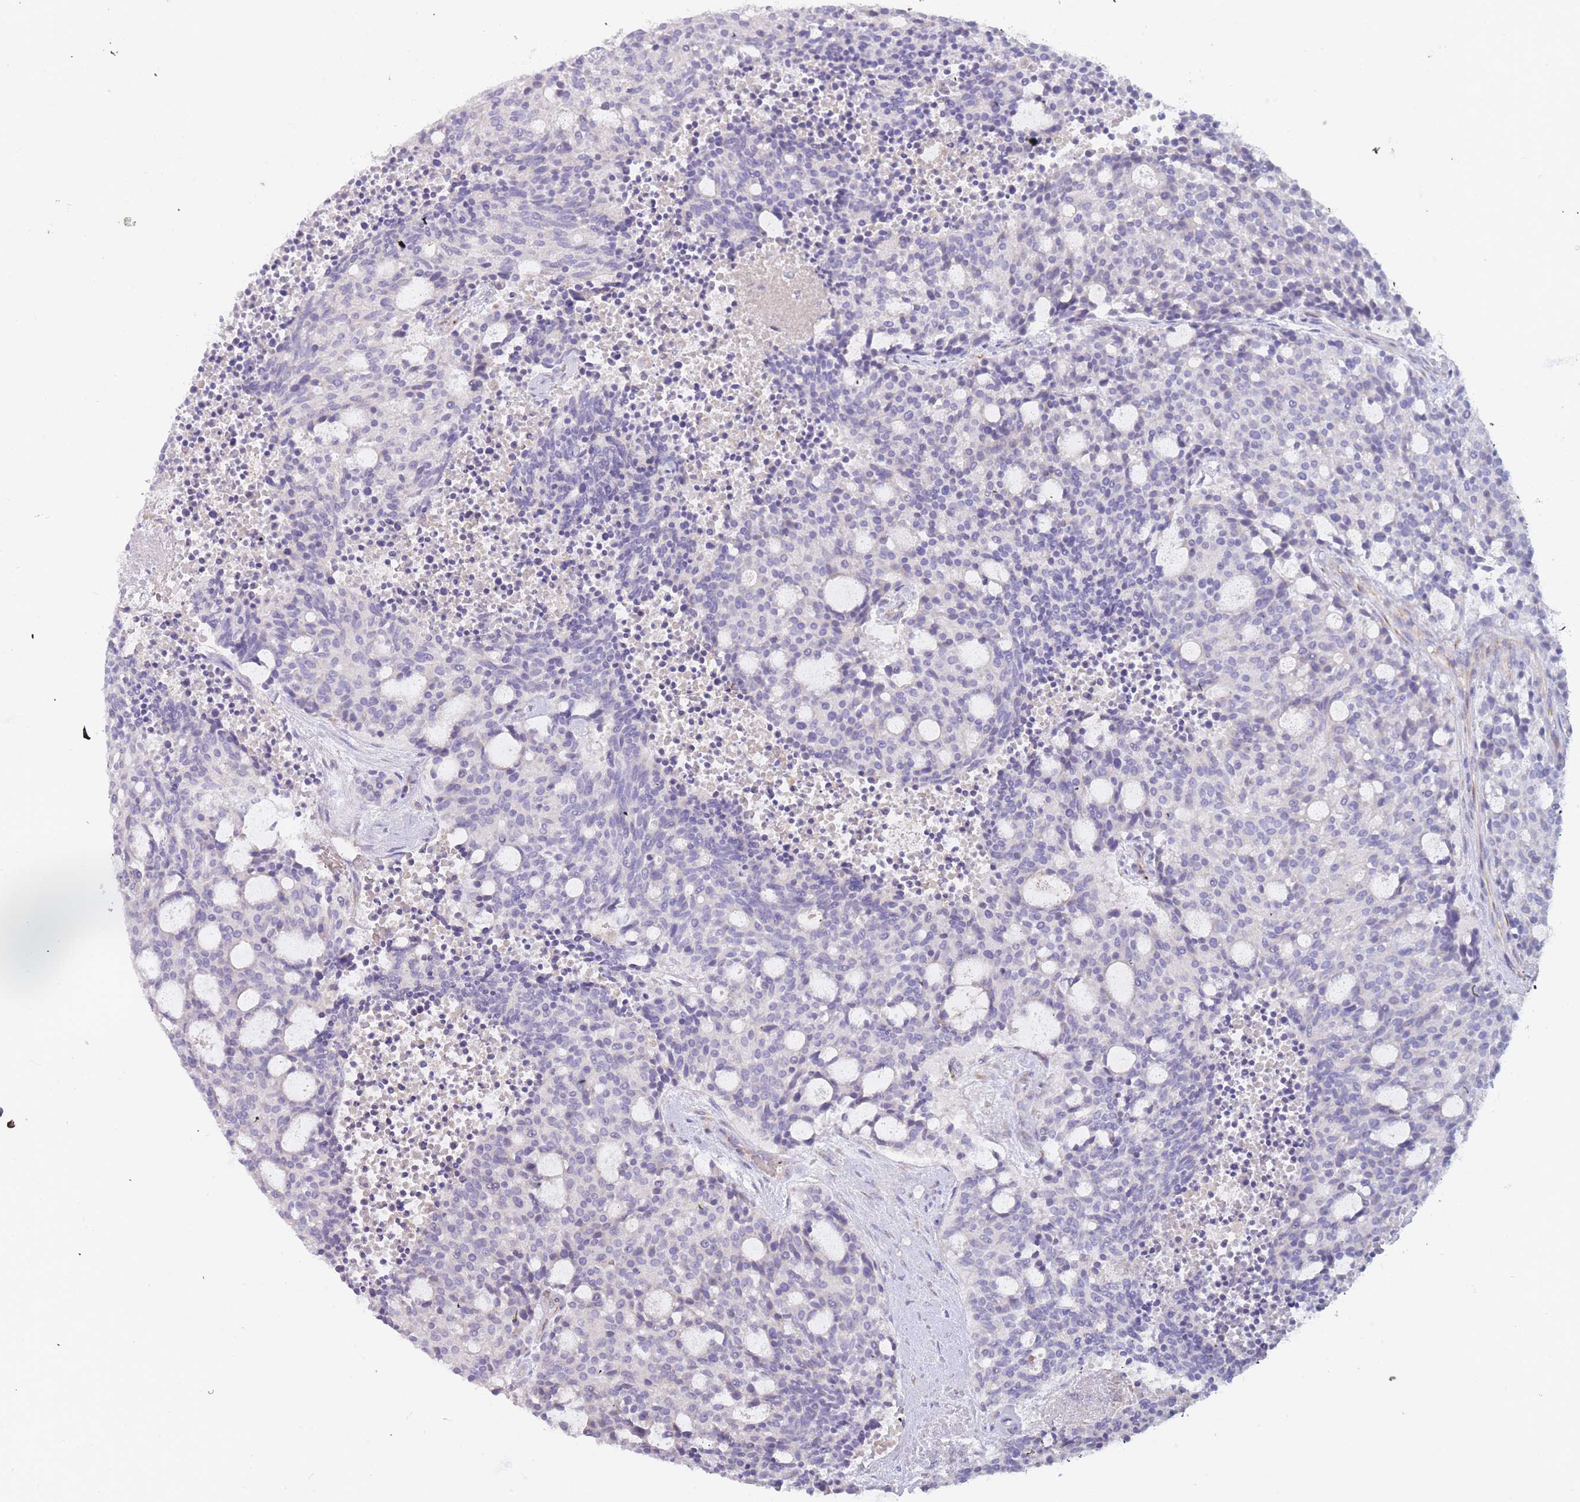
{"staining": {"intensity": "negative", "quantity": "none", "location": "none"}, "tissue": "carcinoid", "cell_type": "Tumor cells", "image_type": "cancer", "snomed": [{"axis": "morphology", "description": "Carcinoid, malignant, NOS"}, {"axis": "topography", "description": "Pancreas"}], "caption": "A high-resolution photomicrograph shows immunohistochemistry (IHC) staining of carcinoid, which demonstrates no significant positivity in tumor cells. (Stains: DAB (3,3'-diaminobenzidine) immunohistochemistry with hematoxylin counter stain, Microscopy: brightfield microscopy at high magnification).", "gene": "SLC35E4", "patient": {"sex": "female", "age": 54}}